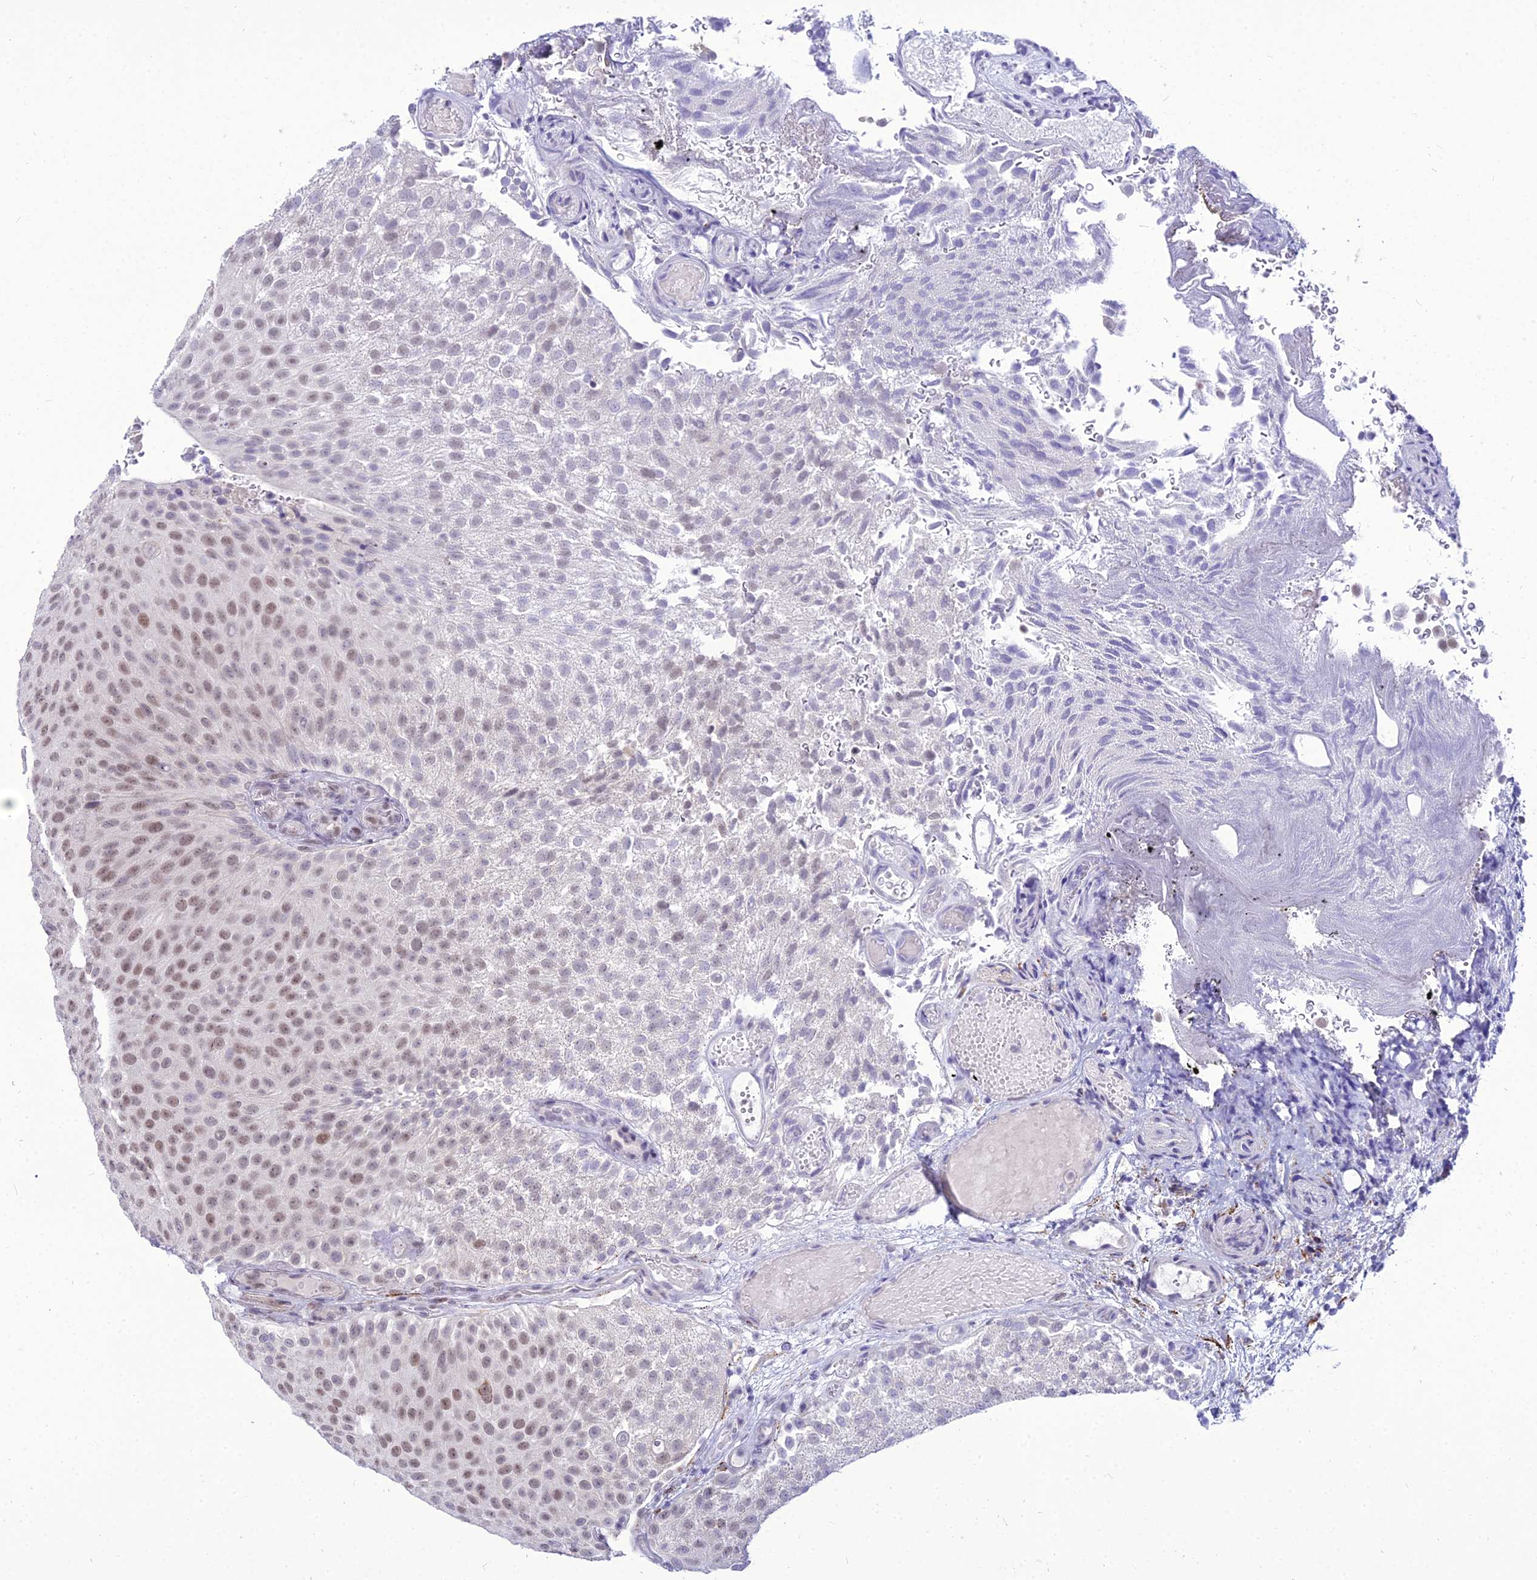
{"staining": {"intensity": "weak", "quantity": "25%-75%", "location": "nuclear"}, "tissue": "urothelial cancer", "cell_type": "Tumor cells", "image_type": "cancer", "snomed": [{"axis": "morphology", "description": "Urothelial carcinoma, Low grade"}, {"axis": "topography", "description": "Urinary bladder"}], "caption": "Urothelial carcinoma (low-grade) stained with a brown dye reveals weak nuclear positive expression in about 25%-75% of tumor cells.", "gene": "C6orf163", "patient": {"sex": "male", "age": 78}}